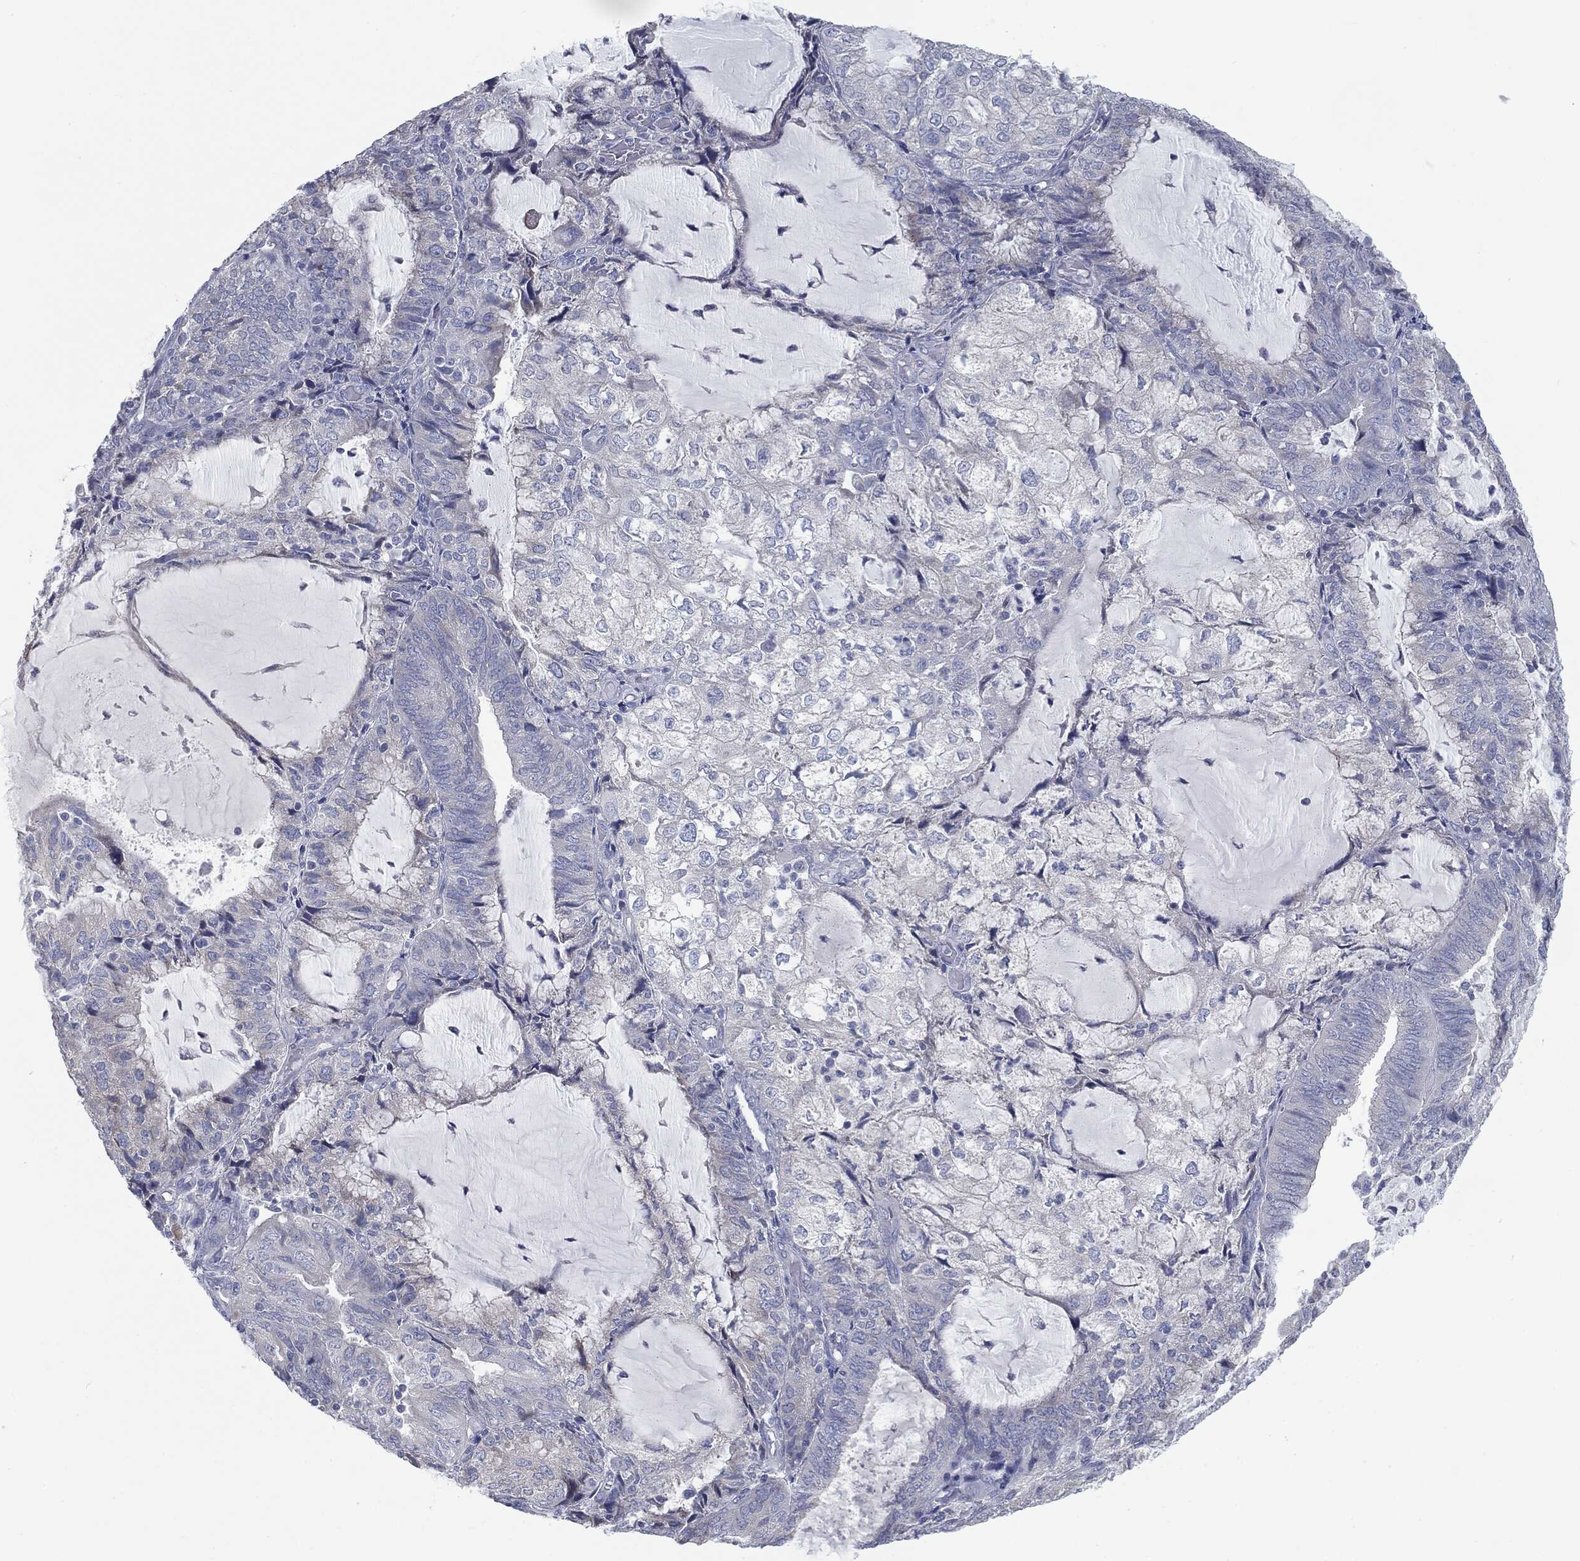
{"staining": {"intensity": "negative", "quantity": "none", "location": "none"}, "tissue": "endometrial cancer", "cell_type": "Tumor cells", "image_type": "cancer", "snomed": [{"axis": "morphology", "description": "Adenocarcinoma, NOS"}, {"axis": "topography", "description": "Endometrium"}], "caption": "Immunohistochemistry (IHC) image of endometrial cancer (adenocarcinoma) stained for a protein (brown), which displays no positivity in tumor cells.", "gene": "CAV3", "patient": {"sex": "female", "age": 81}}